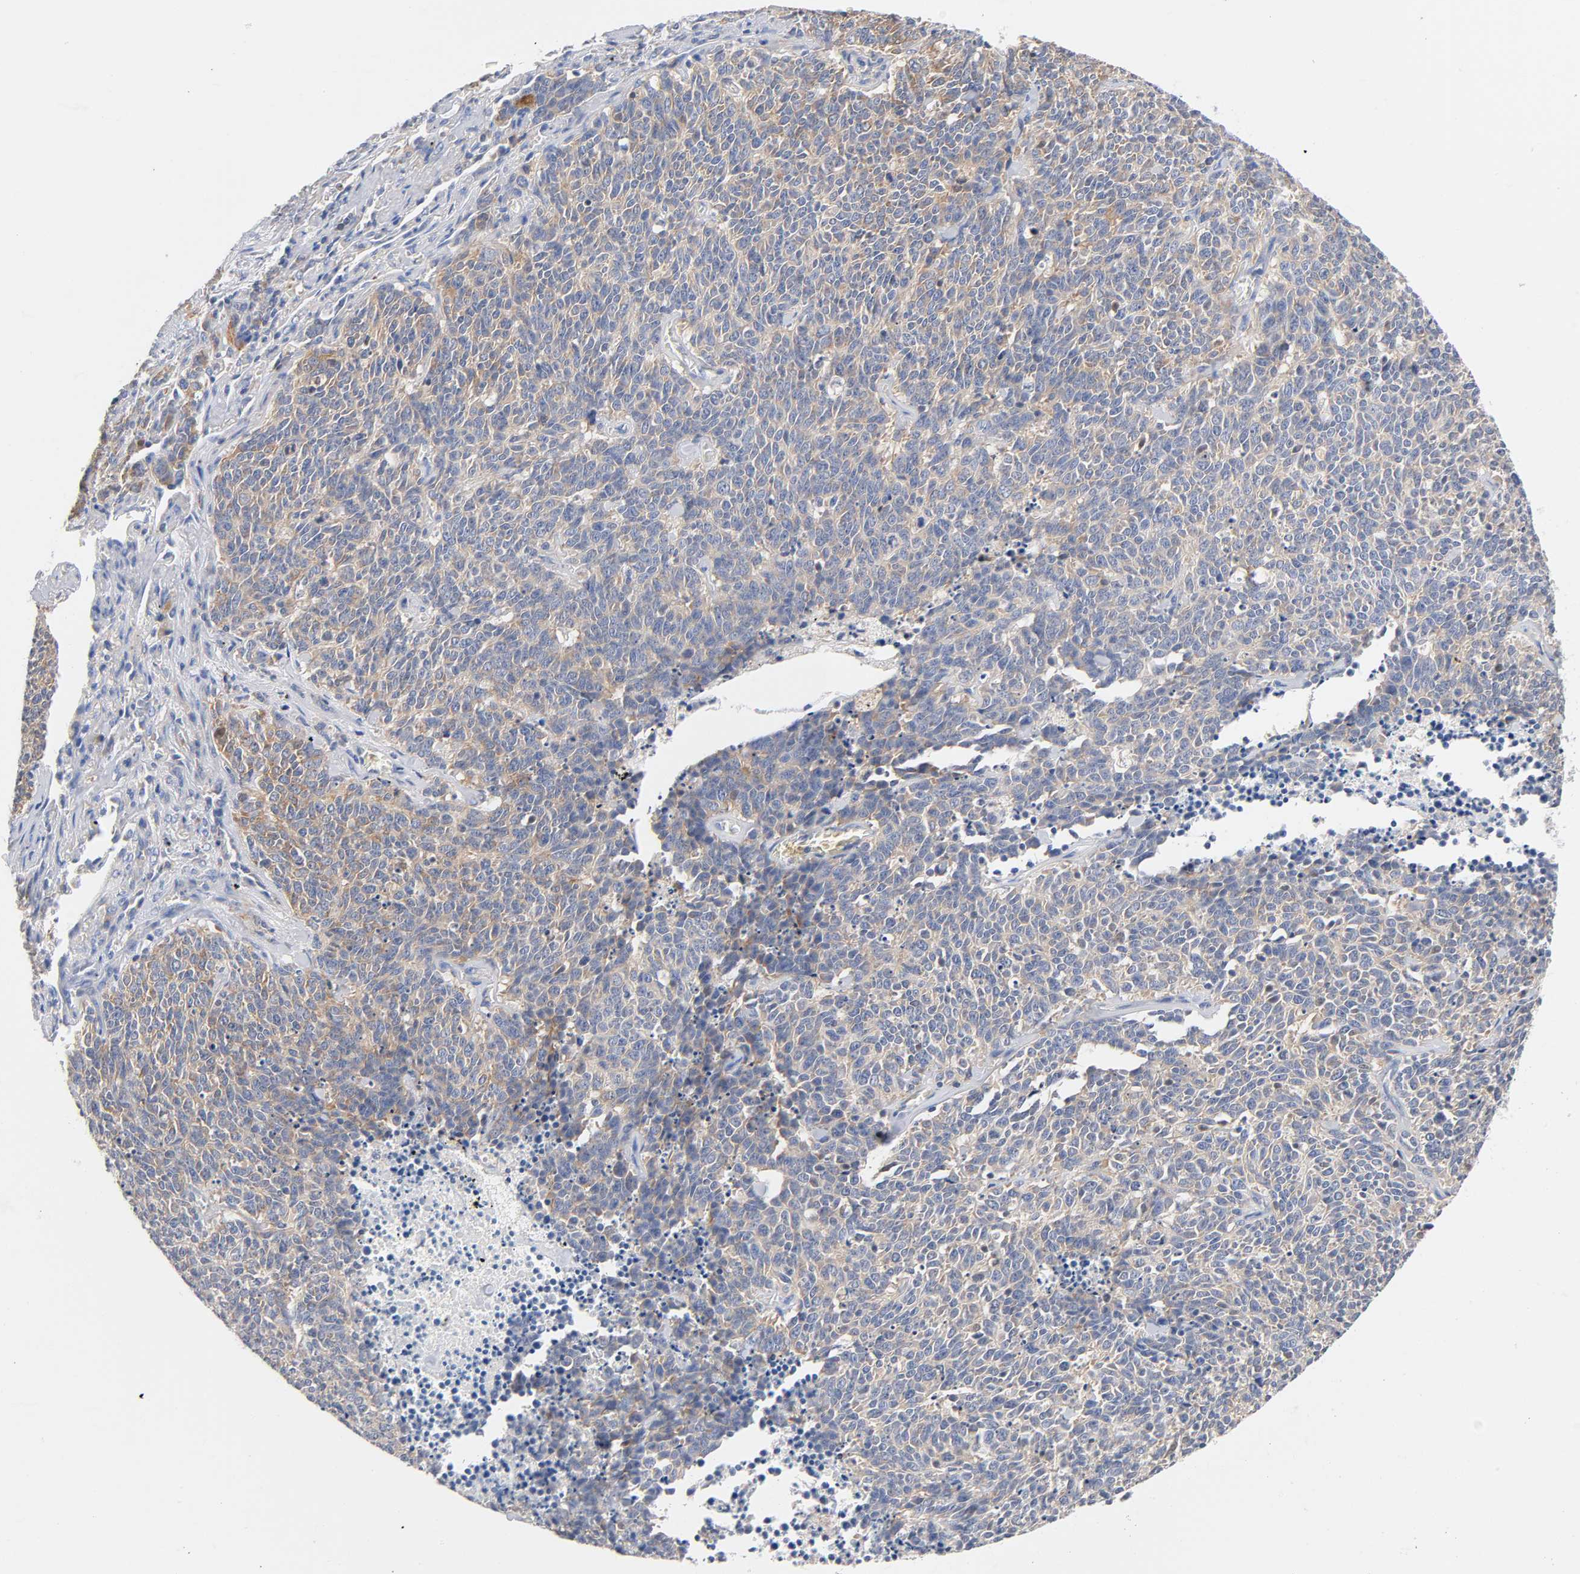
{"staining": {"intensity": "weak", "quantity": ">75%", "location": "cytoplasmic/membranous"}, "tissue": "lung cancer", "cell_type": "Tumor cells", "image_type": "cancer", "snomed": [{"axis": "morphology", "description": "Neoplasm, malignant, NOS"}, {"axis": "topography", "description": "Lung"}], "caption": "Immunohistochemical staining of neoplasm (malignant) (lung) displays low levels of weak cytoplasmic/membranous expression in approximately >75% of tumor cells. (DAB (3,3'-diaminobenzidine) IHC, brown staining for protein, blue staining for nuclei).", "gene": "MALT1", "patient": {"sex": "female", "age": 58}}